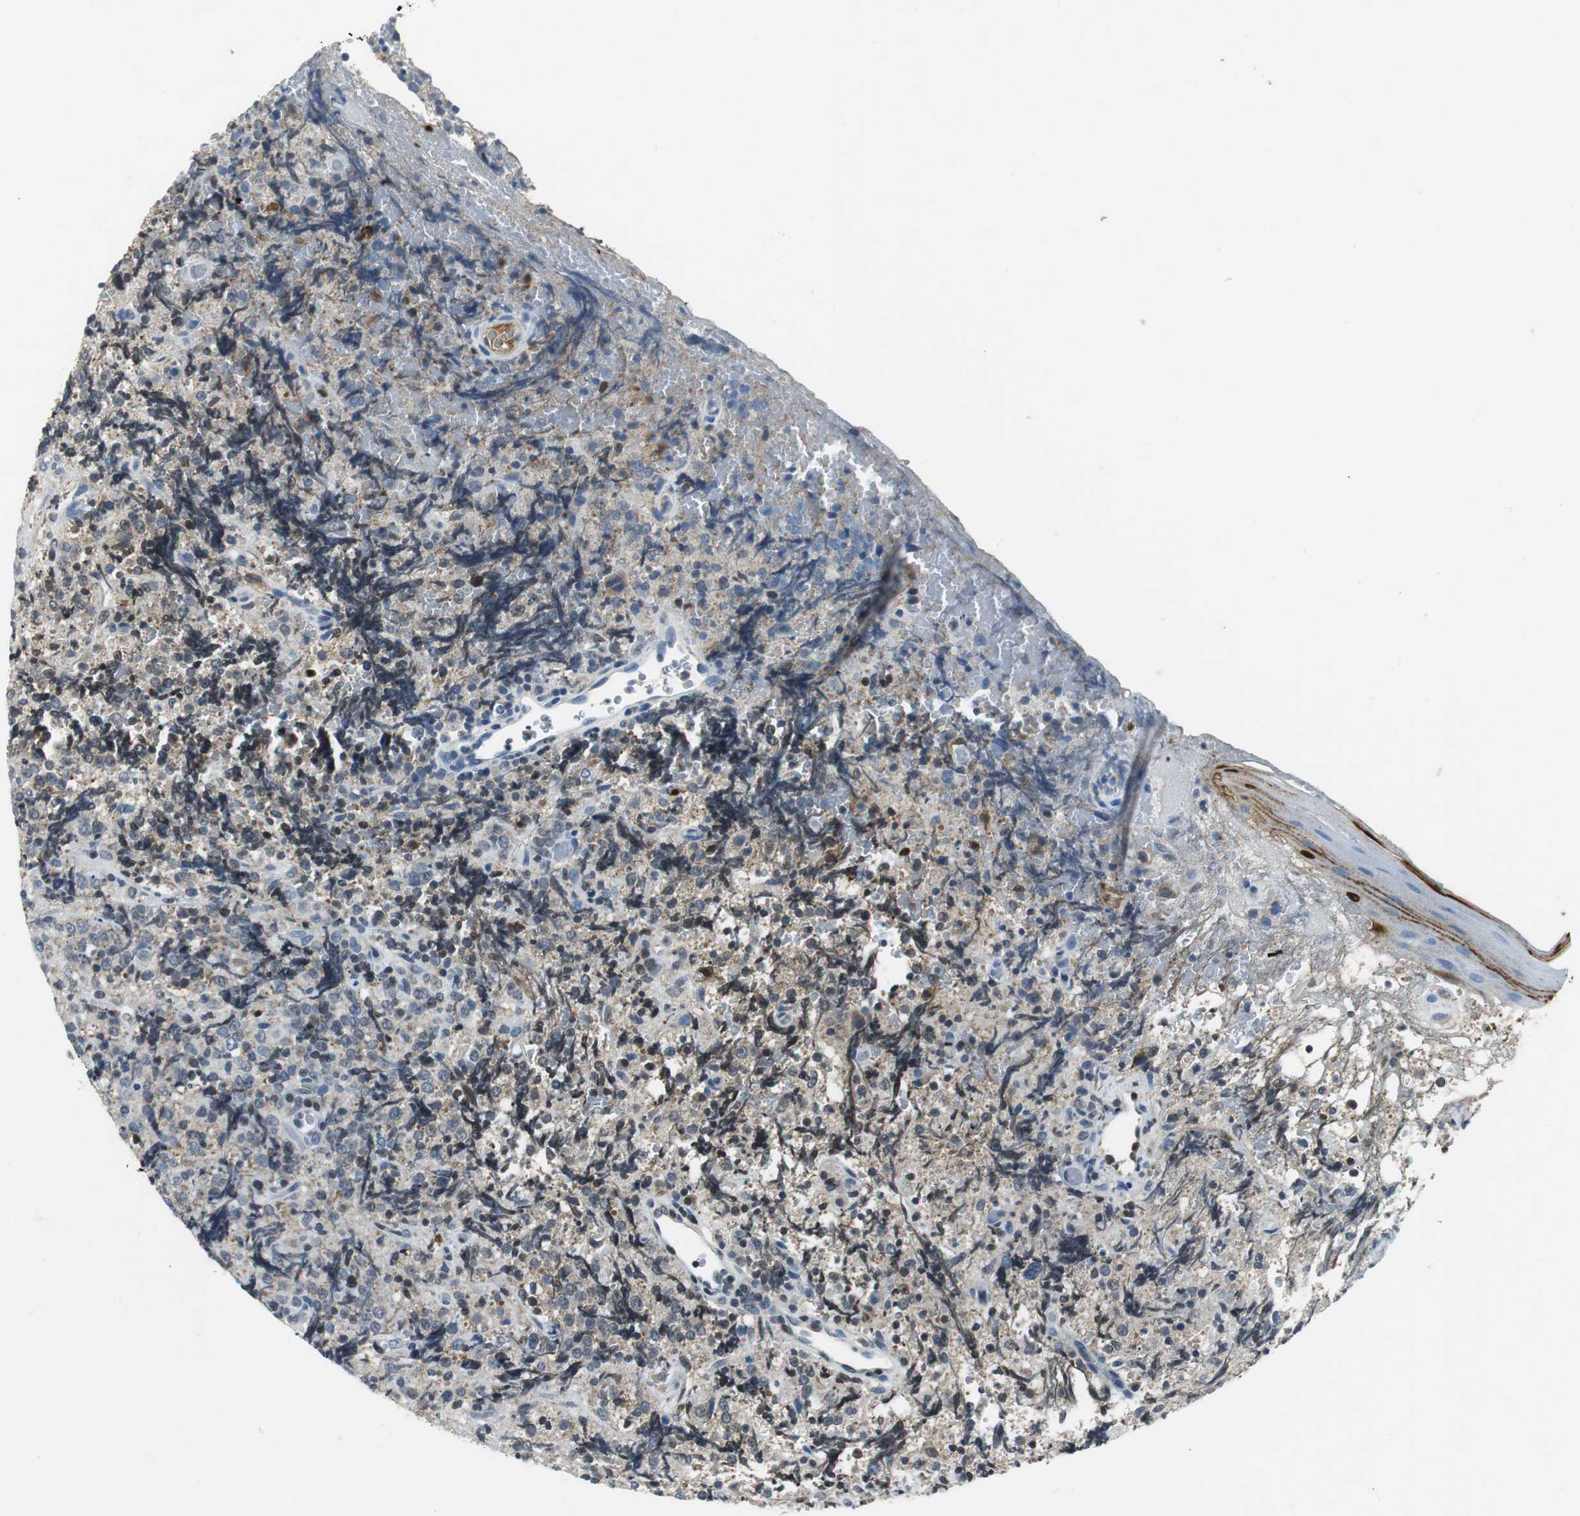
{"staining": {"intensity": "weak", "quantity": "<25%", "location": "cytoplasmic/membranous"}, "tissue": "lymphoma", "cell_type": "Tumor cells", "image_type": "cancer", "snomed": [{"axis": "morphology", "description": "Malignant lymphoma, non-Hodgkin's type, High grade"}, {"axis": "topography", "description": "Tonsil"}], "caption": "IHC of human high-grade malignant lymphoma, non-Hodgkin's type exhibits no staining in tumor cells.", "gene": "ORM1", "patient": {"sex": "female", "age": 36}}